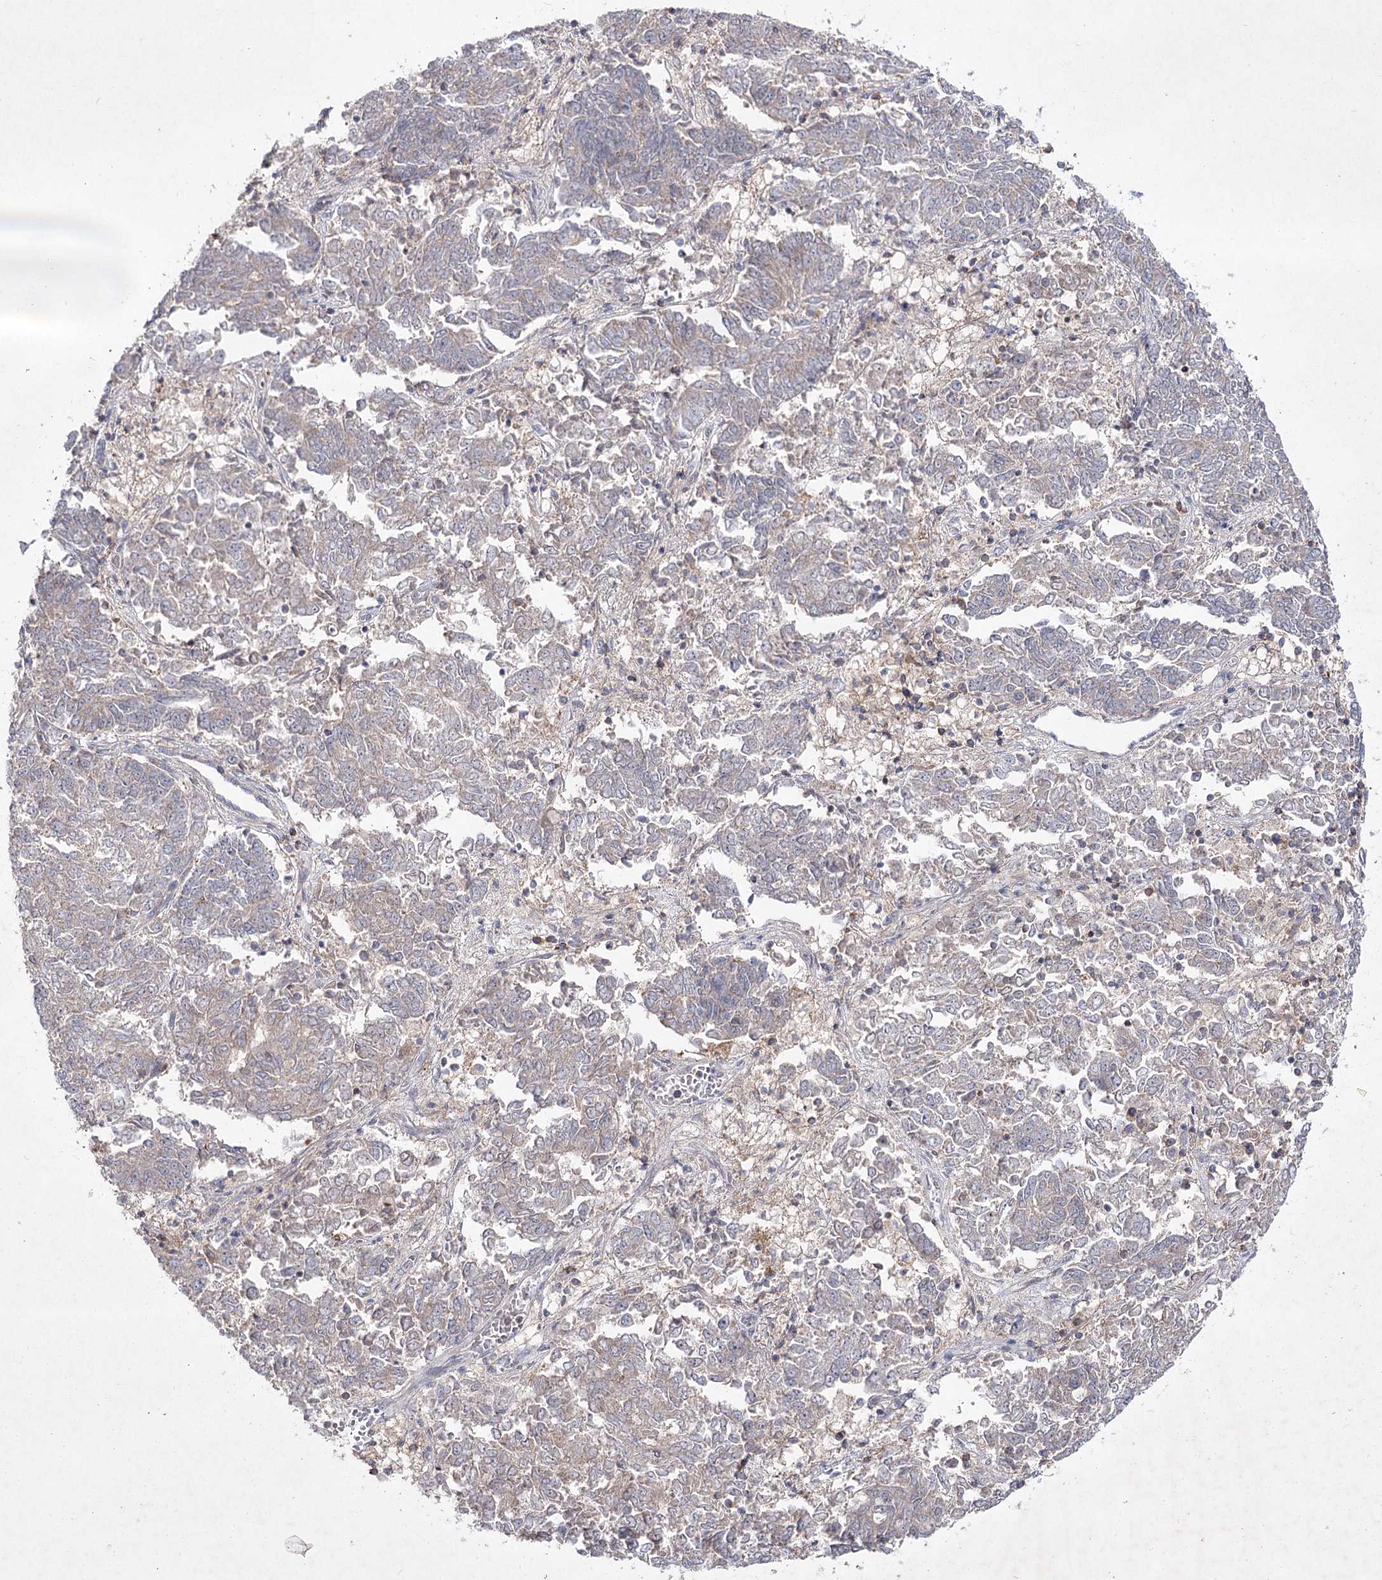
{"staining": {"intensity": "negative", "quantity": "none", "location": "none"}, "tissue": "endometrial cancer", "cell_type": "Tumor cells", "image_type": "cancer", "snomed": [{"axis": "morphology", "description": "Adenocarcinoma, NOS"}, {"axis": "topography", "description": "Endometrium"}], "caption": "Protein analysis of endometrial cancer shows no significant expression in tumor cells. Brightfield microscopy of immunohistochemistry (IHC) stained with DAB (brown) and hematoxylin (blue), captured at high magnification.", "gene": "CIB2", "patient": {"sex": "female", "age": 80}}